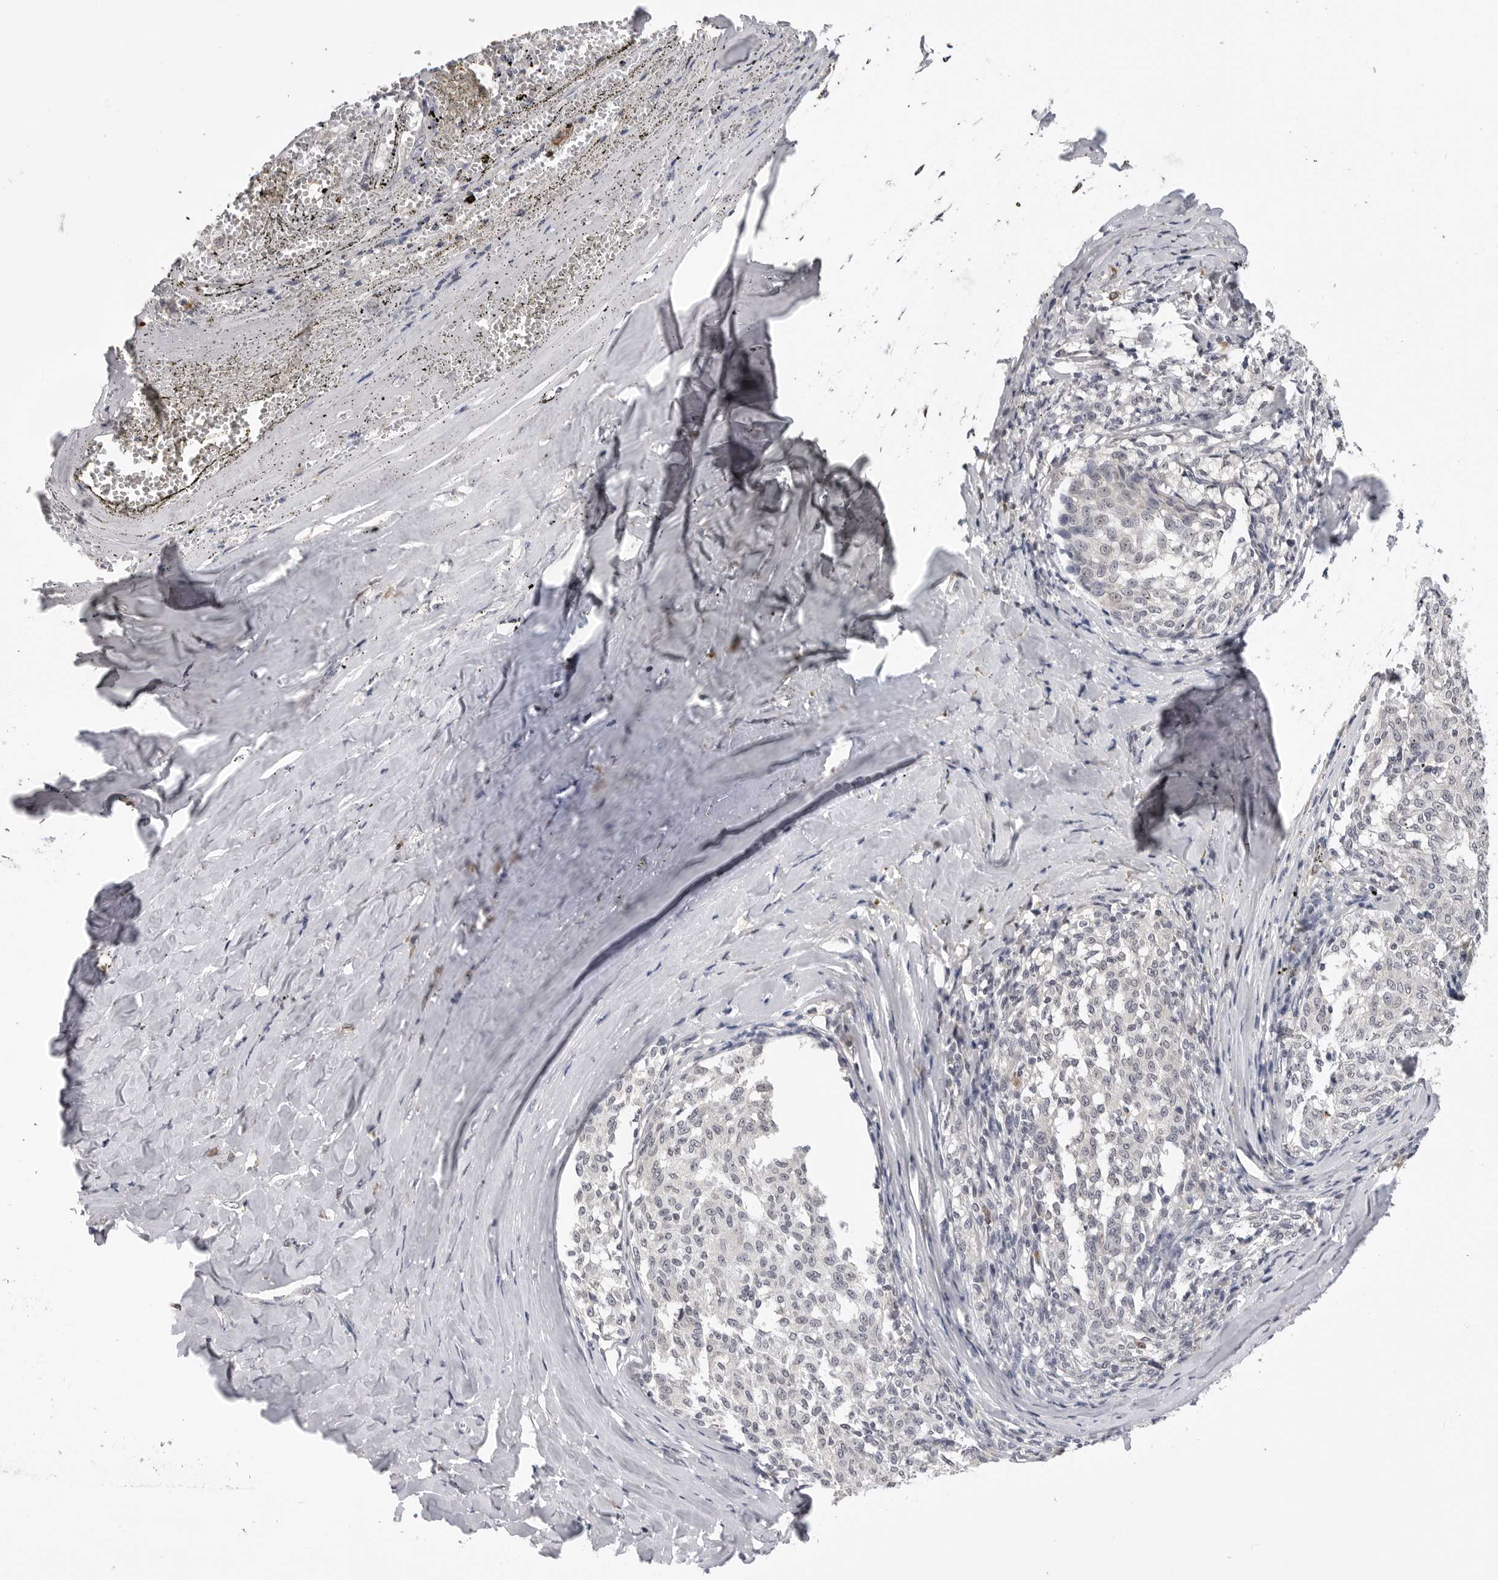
{"staining": {"intensity": "negative", "quantity": "none", "location": "none"}, "tissue": "melanoma", "cell_type": "Tumor cells", "image_type": "cancer", "snomed": [{"axis": "morphology", "description": "Malignant melanoma, NOS"}, {"axis": "topography", "description": "Skin"}], "caption": "Tumor cells are negative for brown protein staining in malignant melanoma.", "gene": "TRMT13", "patient": {"sex": "female", "age": 72}}